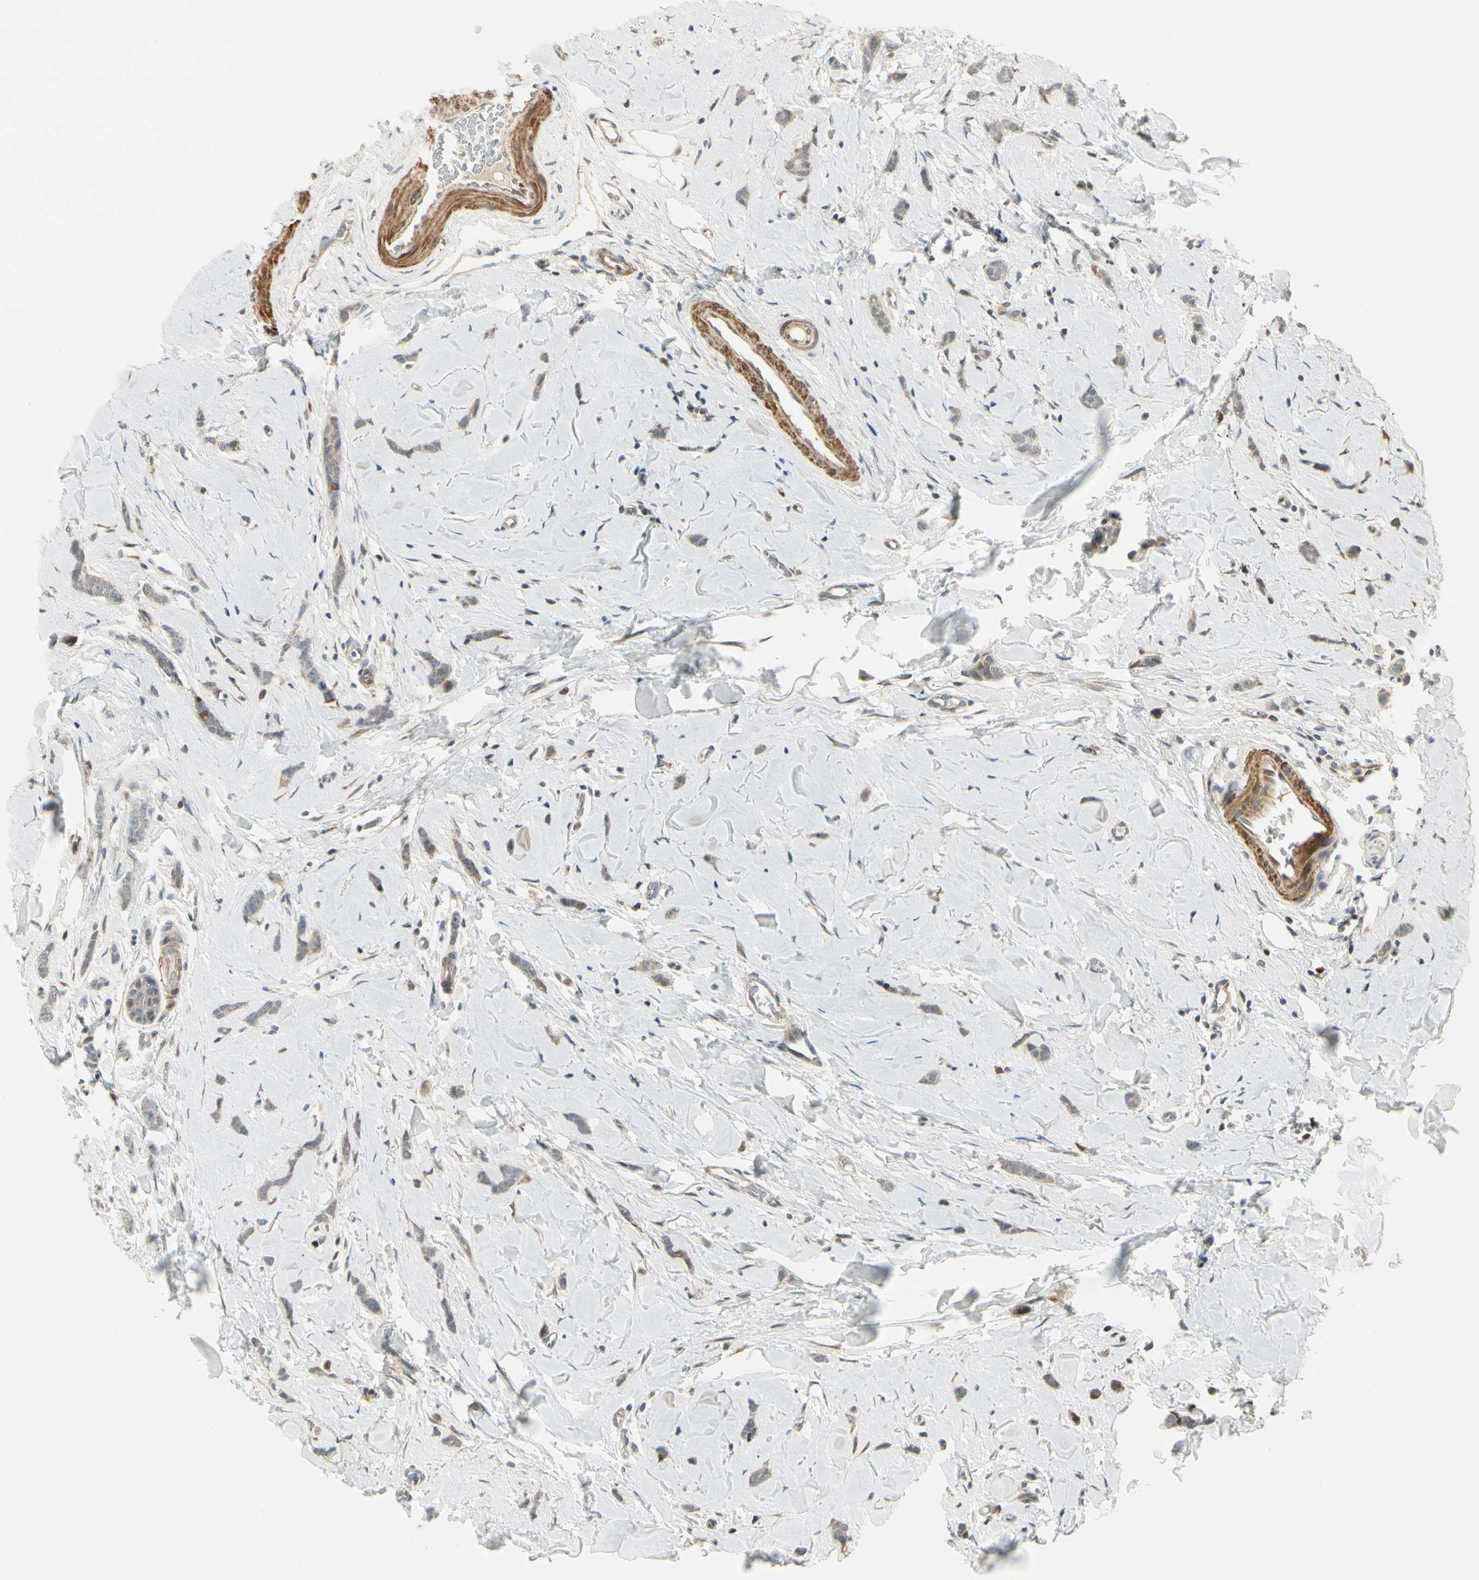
{"staining": {"intensity": "weak", "quantity": ">75%", "location": "cytoplasmic/membranous"}, "tissue": "breast cancer", "cell_type": "Tumor cells", "image_type": "cancer", "snomed": [{"axis": "morphology", "description": "Lobular carcinoma"}, {"axis": "topography", "description": "Skin"}, {"axis": "topography", "description": "Breast"}], "caption": "IHC staining of lobular carcinoma (breast), which reveals low levels of weak cytoplasmic/membranous positivity in approximately >75% of tumor cells indicating weak cytoplasmic/membranous protein positivity. The staining was performed using DAB (brown) for protein detection and nuclei were counterstained in hematoxylin (blue).", "gene": "P4HA3", "patient": {"sex": "female", "age": 46}}